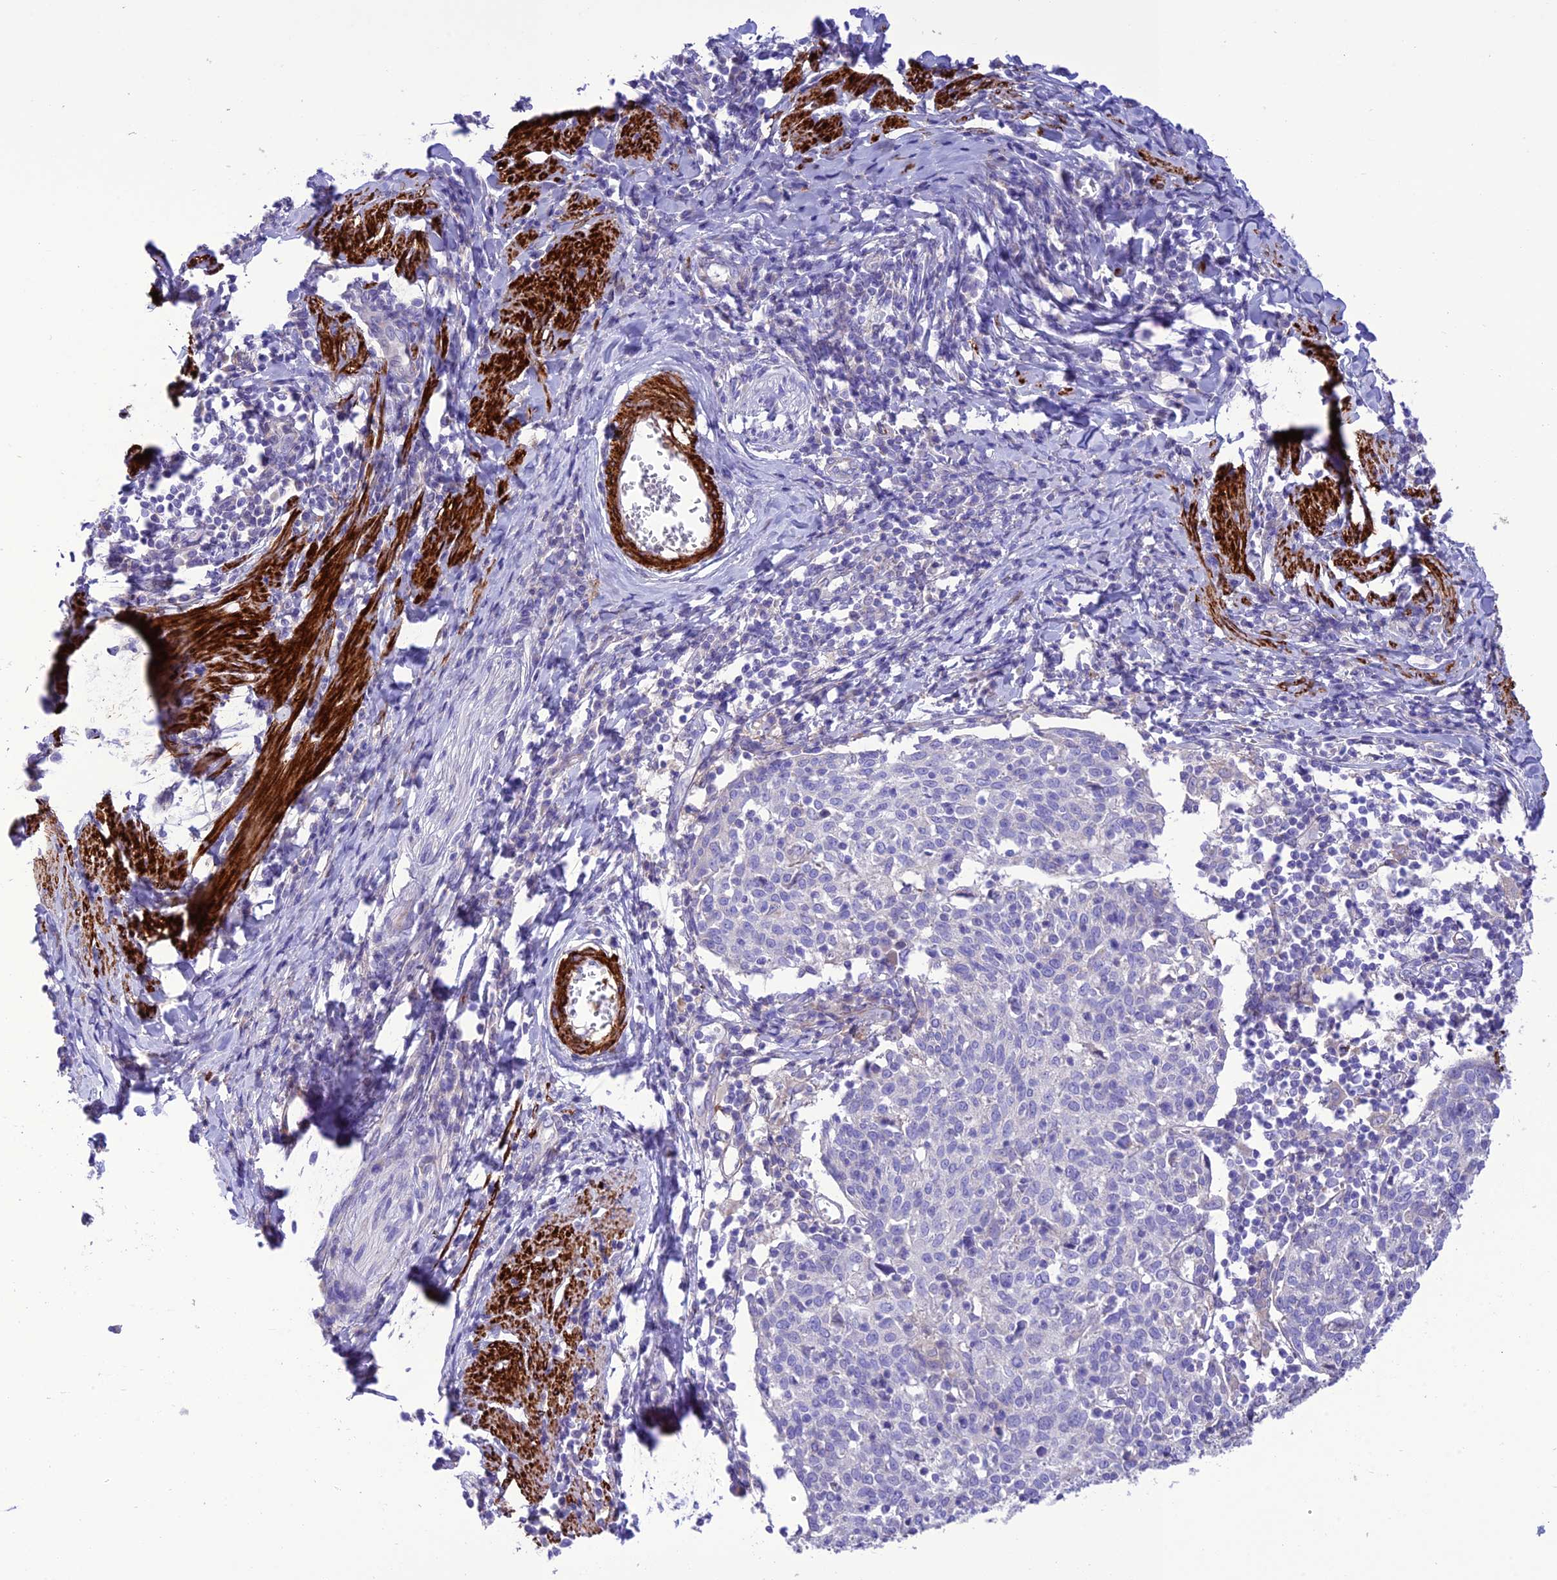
{"staining": {"intensity": "negative", "quantity": "none", "location": "none"}, "tissue": "cervical cancer", "cell_type": "Tumor cells", "image_type": "cancer", "snomed": [{"axis": "morphology", "description": "Squamous cell carcinoma, NOS"}, {"axis": "topography", "description": "Cervix"}], "caption": "Histopathology image shows no significant protein positivity in tumor cells of cervical cancer (squamous cell carcinoma). (Brightfield microscopy of DAB (3,3'-diaminobenzidine) immunohistochemistry (IHC) at high magnification).", "gene": "FRA10AC1", "patient": {"sex": "female", "age": 52}}